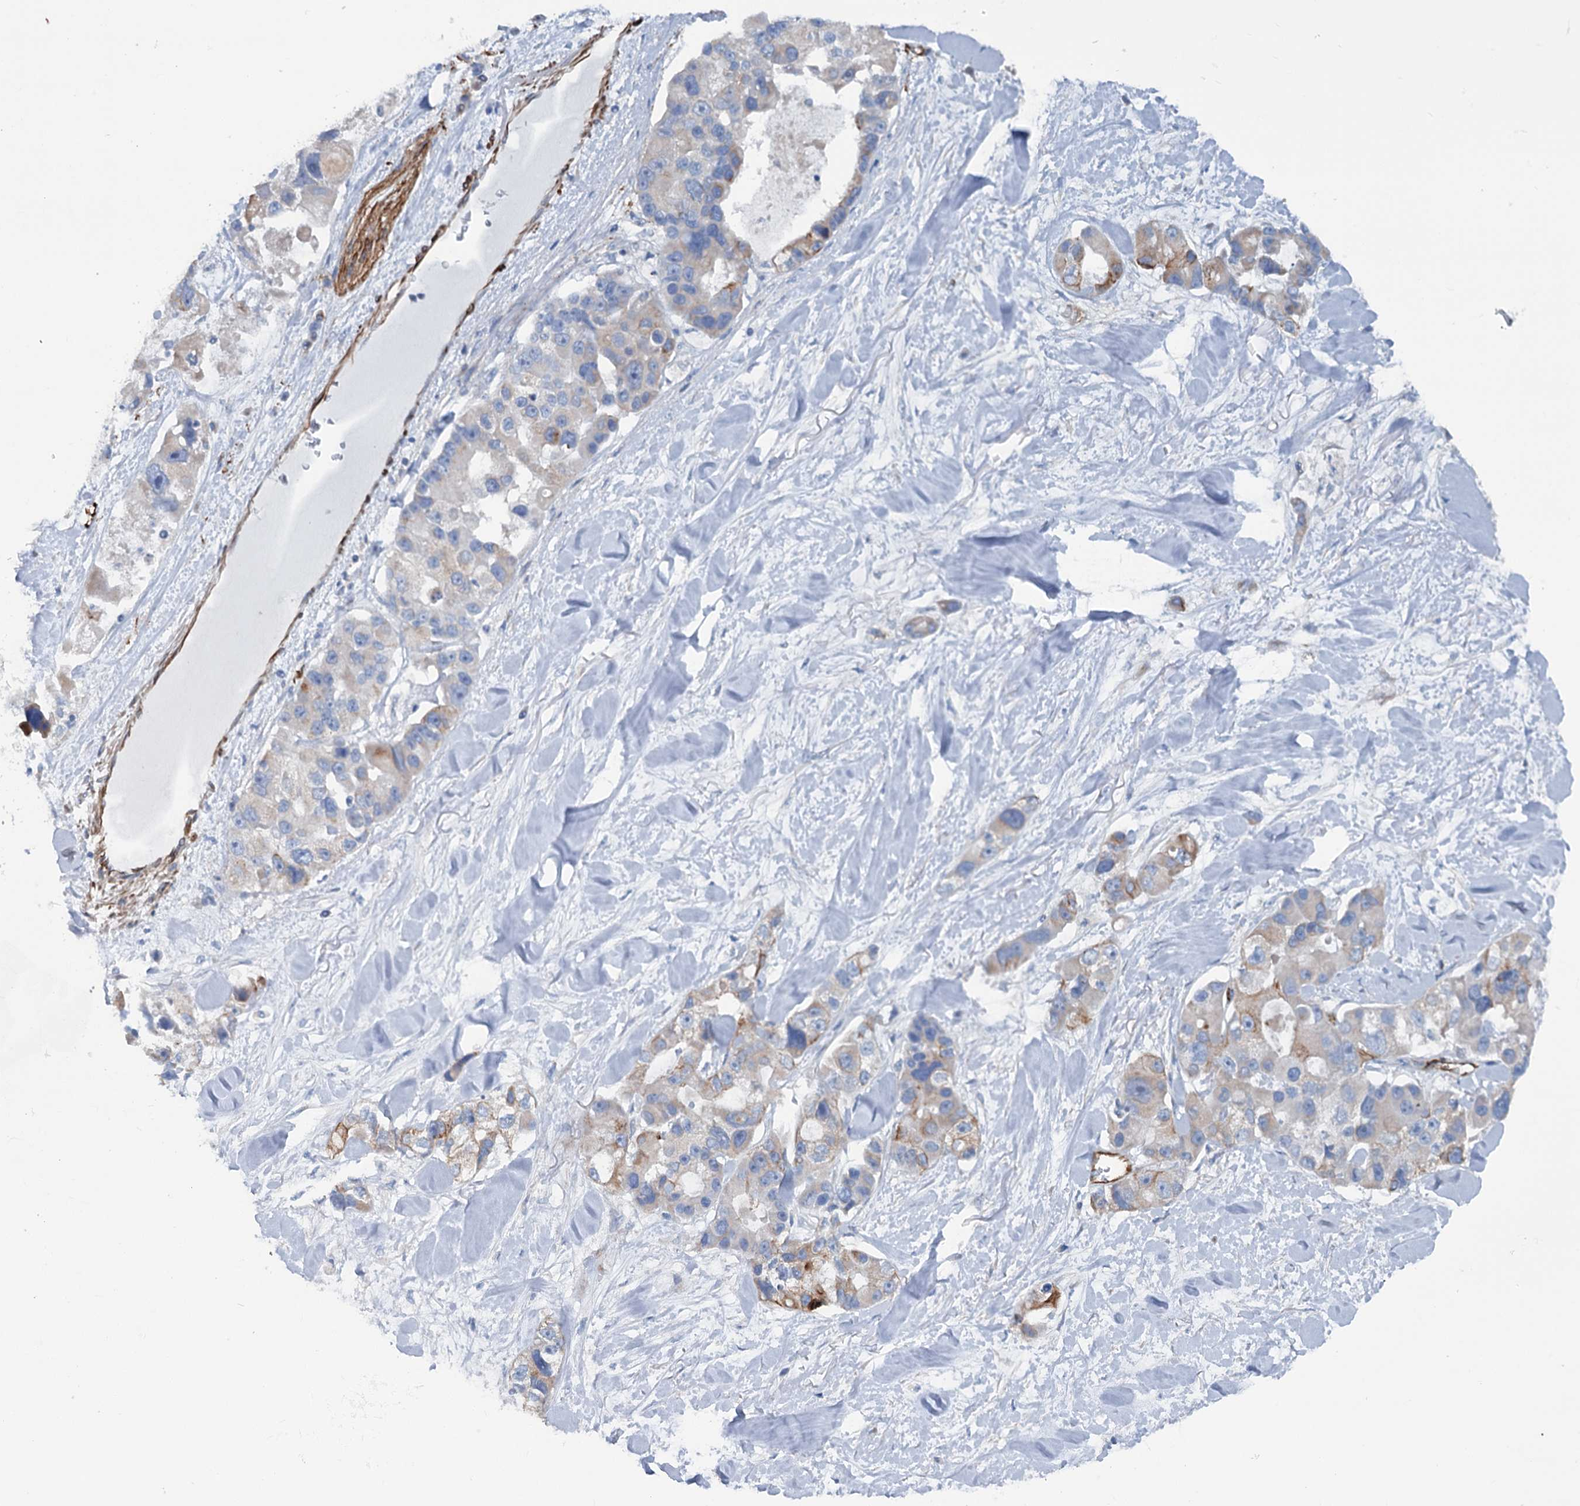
{"staining": {"intensity": "weak", "quantity": "<25%", "location": "cytoplasmic/membranous"}, "tissue": "lung cancer", "cell_type": "Tumor cells", "image_type": "cancer", "snomed": [{"axis": "morphology", "description": "Adenocarcinoma, NOS"}, {"axis": "topography", "description": "Lung"}], "caption": "The histopathology image exhibits no significant staining in tumor cells of adenocarcinoma (lung).", "gene": "CALCOCO1", "patient": {"sex": "female", "age": 54}}